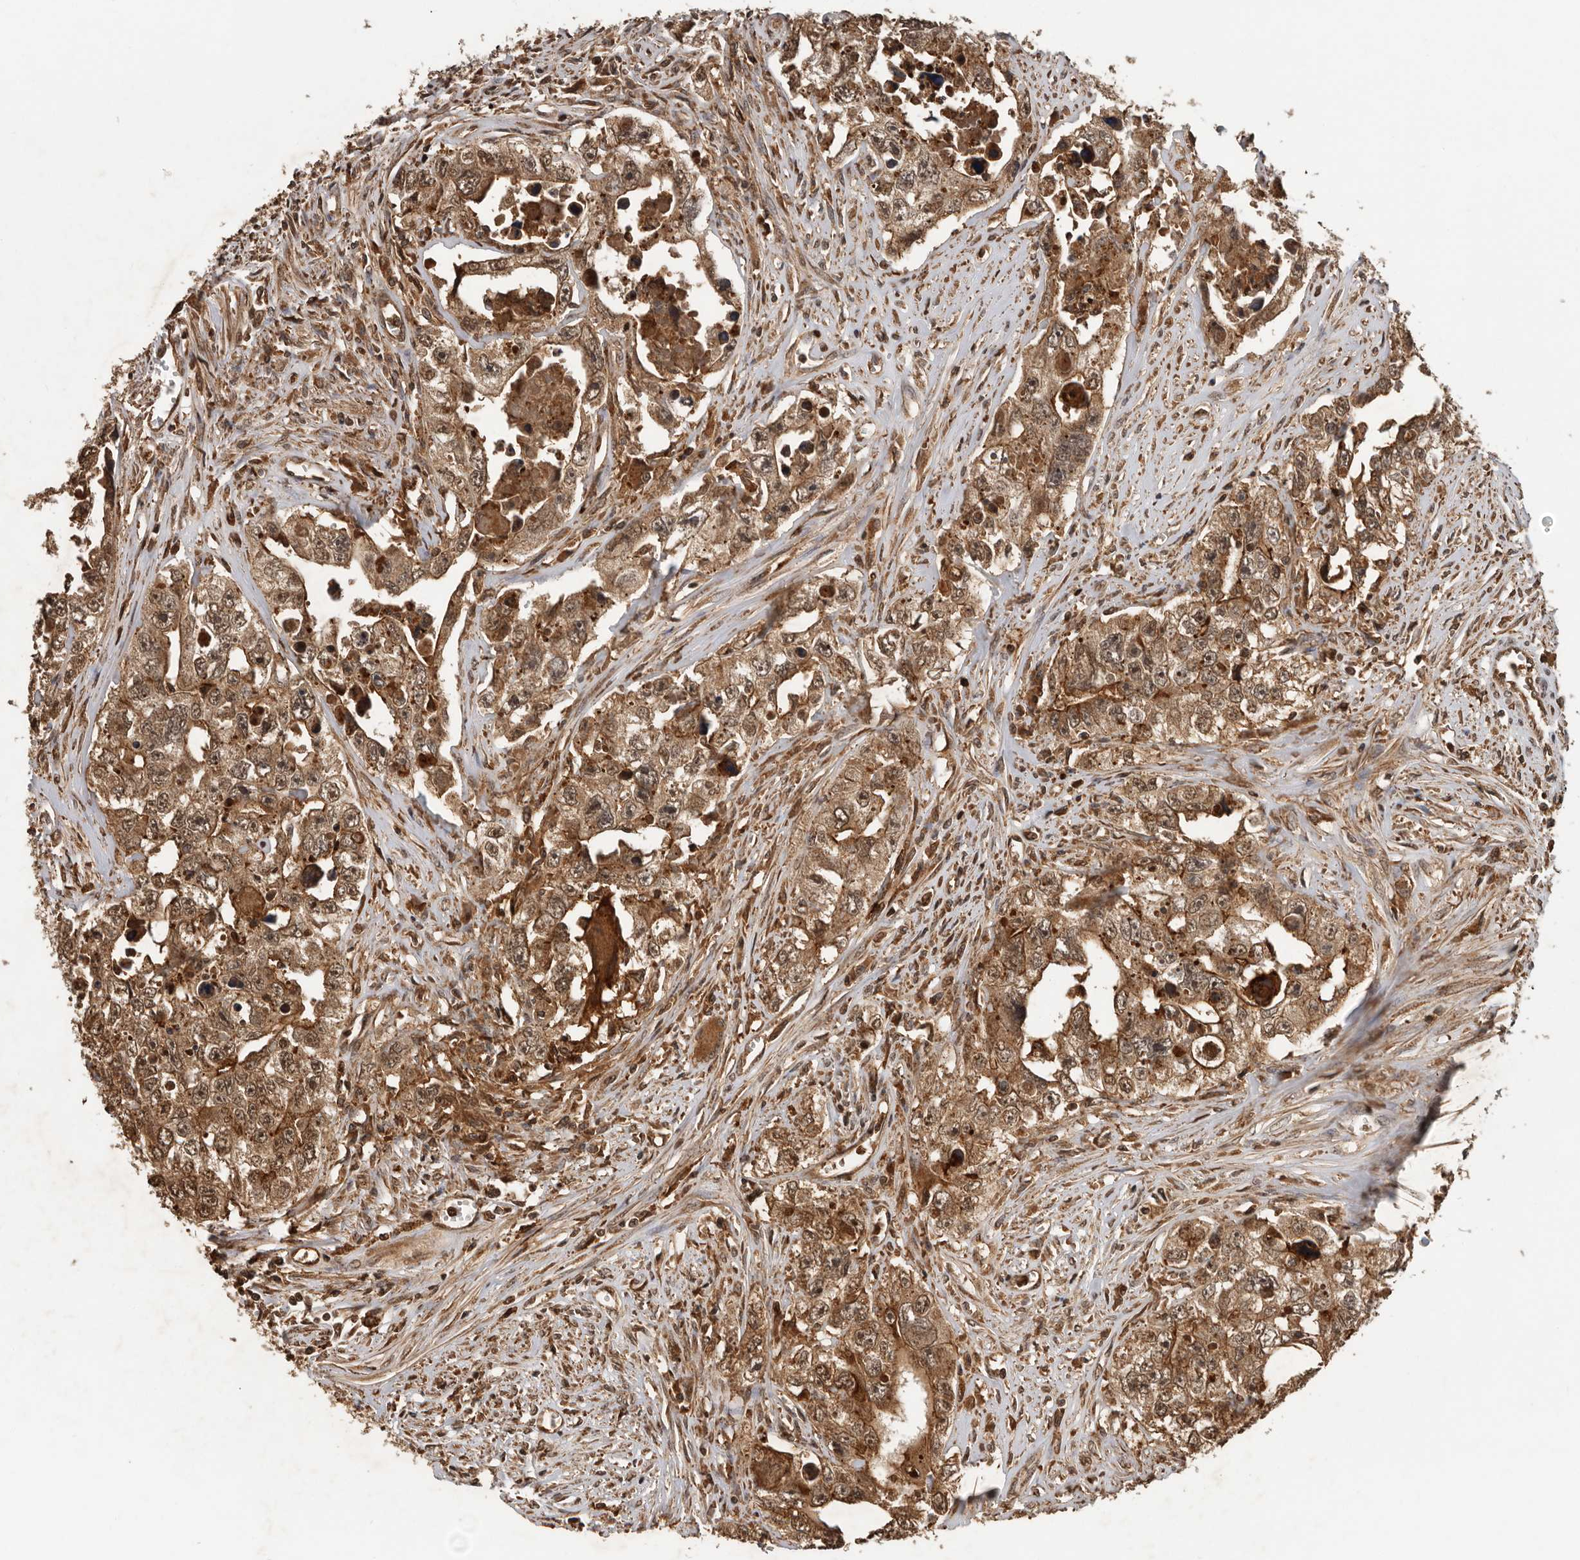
{"staining": {"intensity": "moderate", "quantity": ">75%", "location": "cytoplasmic/membranous,nuclear"}, "tissue": "testis cancer", "cell_type": "Tumor cells", "image_type": "cancer", "snomed": [{"axis": "morphology", "description": "Seminoma, NOS"}, {"axis": "morphology", "description": "Carcinoma, Embryonal, NOS"}, {"axis": "topography", "description": "Testis"}], "caption": "Testis cancer tissue displays moderate cytoplasmic/membranous and nuclear staining in about >75% of tumor cells", "gene": "RNF157", "patient": {"sex": "male", "age": 43}}